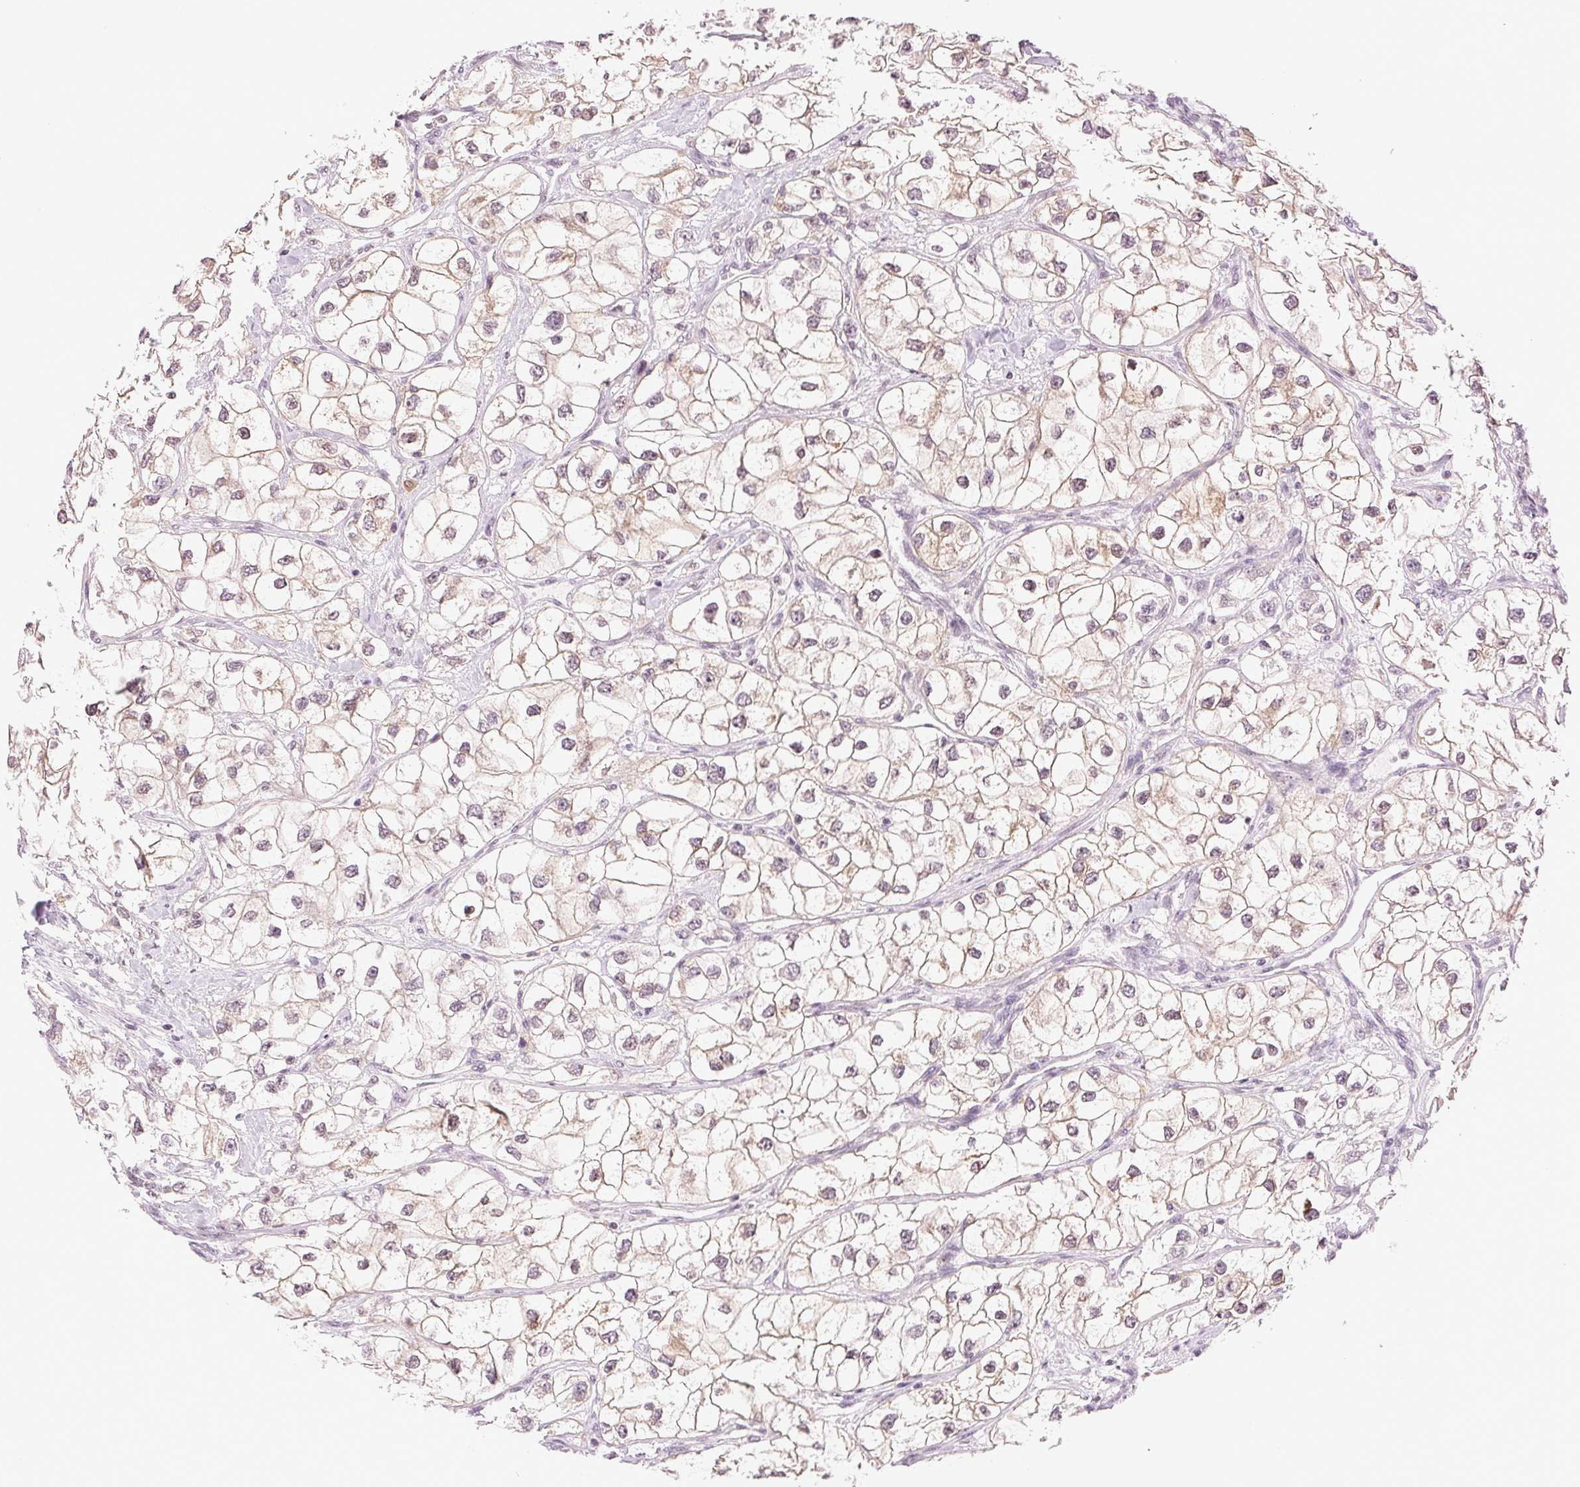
{"staining": {"intensity": "weak", "quantity": "25%-75%", "location": "cytoplasmic/membranous"}, "tissue": "renal cancer", "cell_type": "Tumor cells", "image_type": "cancer", "snomed": [{"axis": "morphology", "description": "Adenocarcinoma, NOS"}, {"axis": "topography", "description": "Kidney"}], "caption": "A low amount of weak cytoplasmic/membranous expression is seen in about 25%-75% of tumor cells in renal cancer (adenocarcinoma) tissue.", "gene": "TNNT3", "patient": {"sex": "male", "age": 59}}